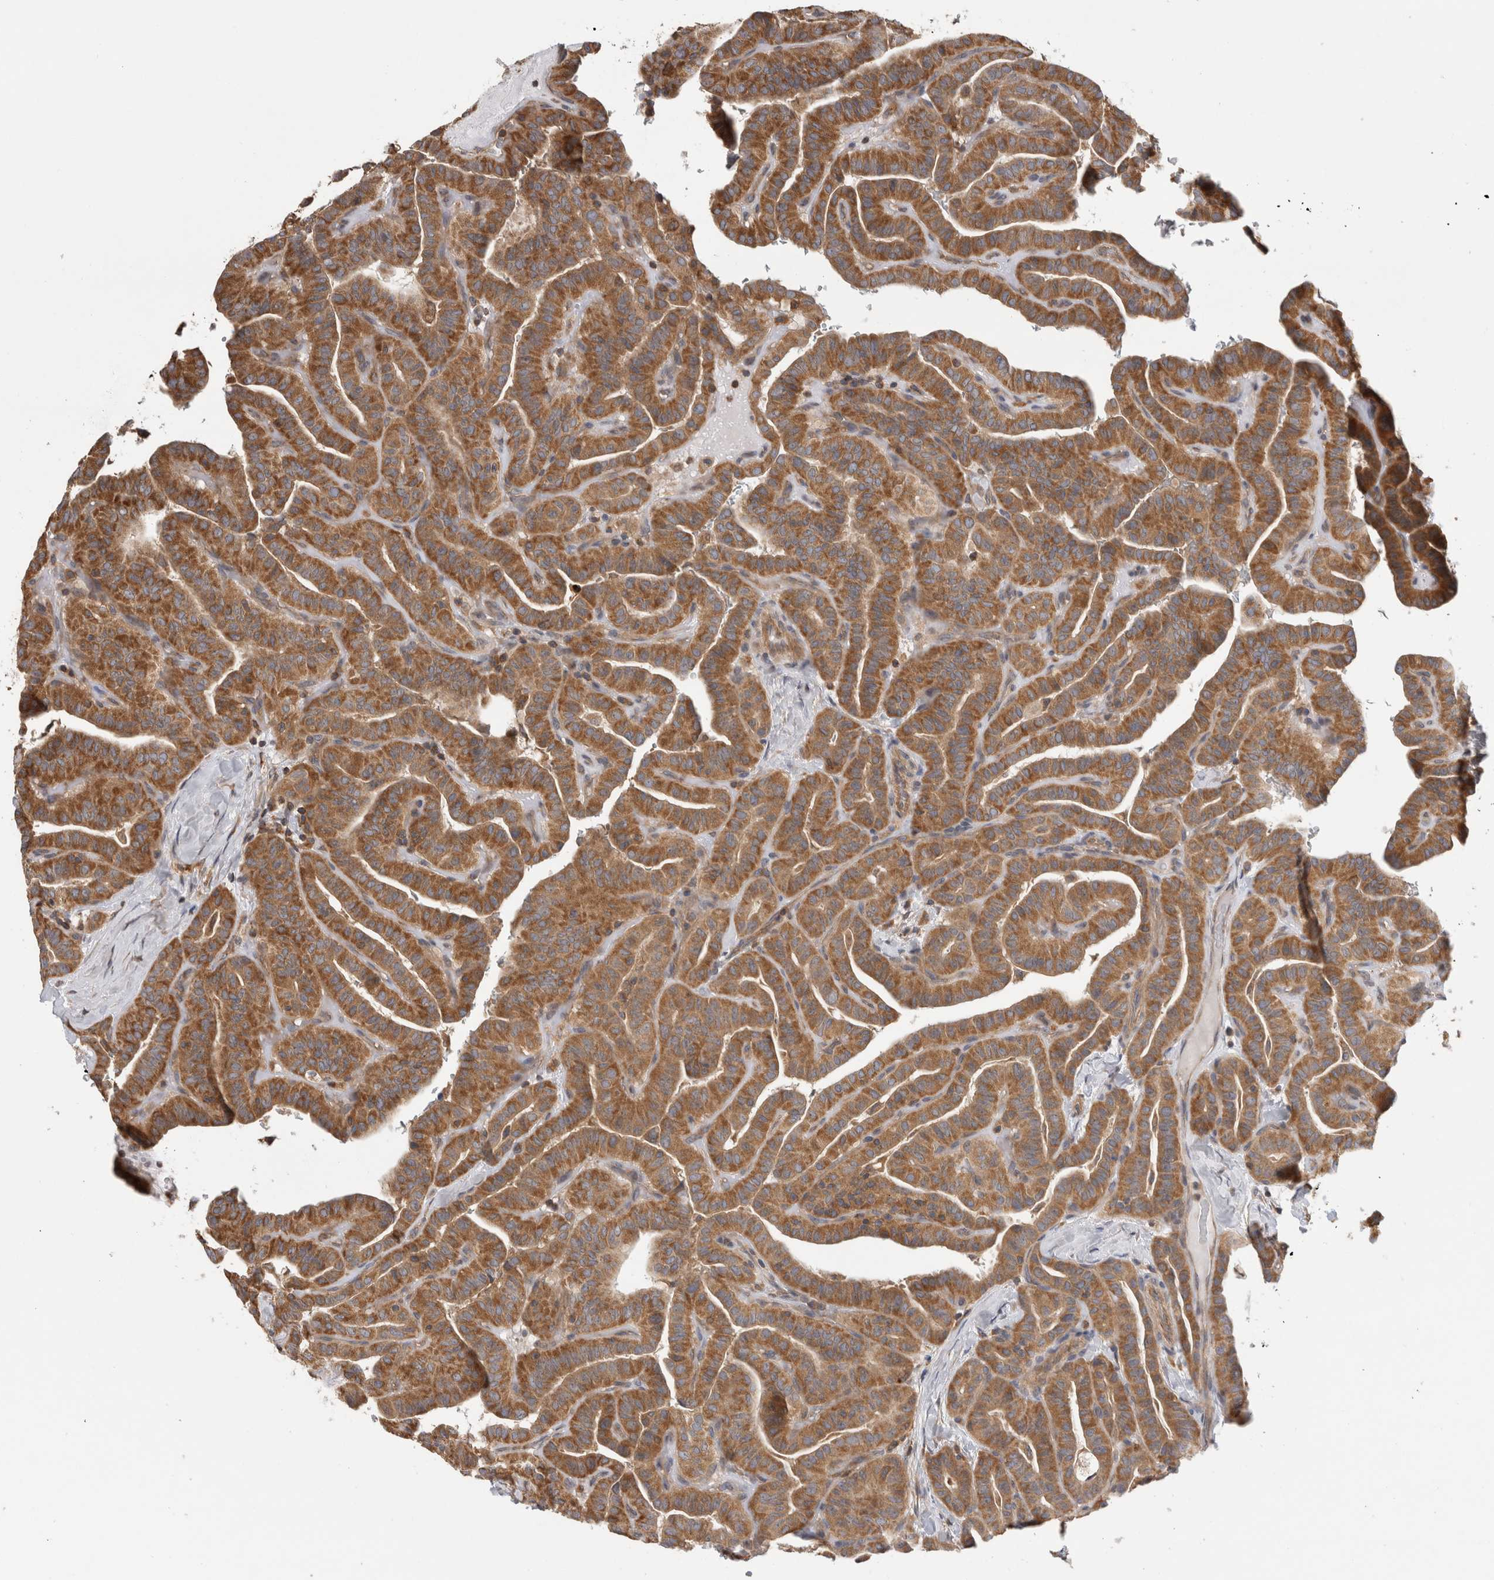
{"staining": {"intensity": "moderate", "quantity": ">75%", "location": "cytoplasmic/membranous"}, "tissue": "thyroid cancer", "cell_type": "Tumor cells", "image_type": "cancer", "snomed": [{"axis": "morphology", "description": "Papillary adenocarcinoma, NOS"}, {"axis": "topography", "description": "Thyroid gland"}], "caption": "This image exhibits thyroid cancer stained with IHC to label a protein in brown. The cytoplasmic/membranous of tumor cells show moderate positivity for the protein. Nuclei are counter-stained blue.", "gene": "GRIK2", "patient": {"sex": "male", "age": 77}}